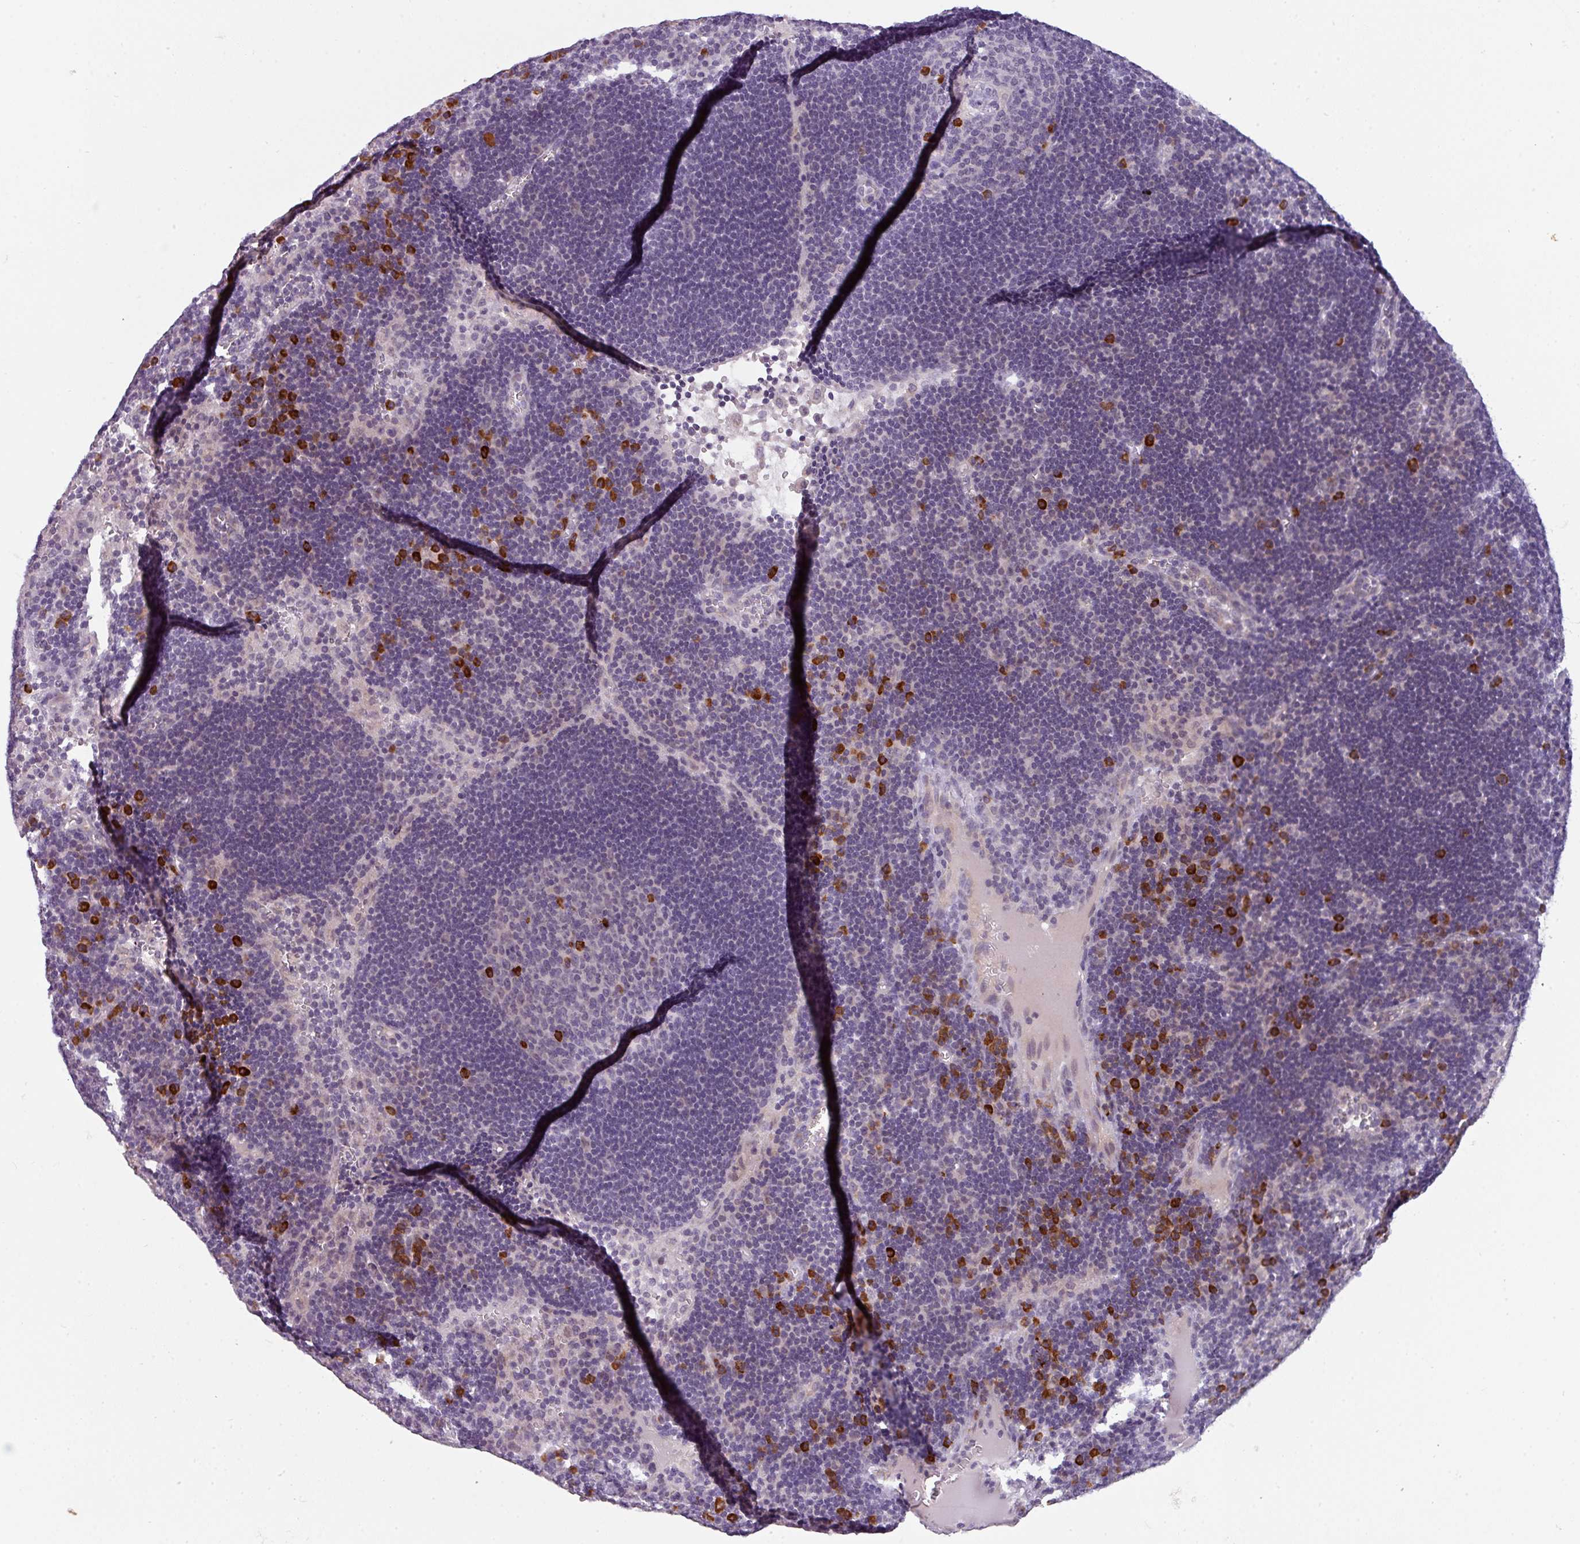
{"staining": {"intensity": "strong", "quantity": "<25%", "location": "cytoplasmic/membranous"}, "tissue": "lymph node", "cell_type": "Germinal center cells", "image_type": "normal", "snomed": [{"axis": "morphology", "description": "Normal tissue, NOS"}, {"axis": "topography", "description": "Lymph node"}], "caption": "A micrograph showing strong cytoplasmic/membranous expression in approximately <25% of germinal center cells in benign lymph node, as visualized by brown immunohistochemical staining.", "gene": "C2orf68", "patient": {"sex": "male", "age": 62}}